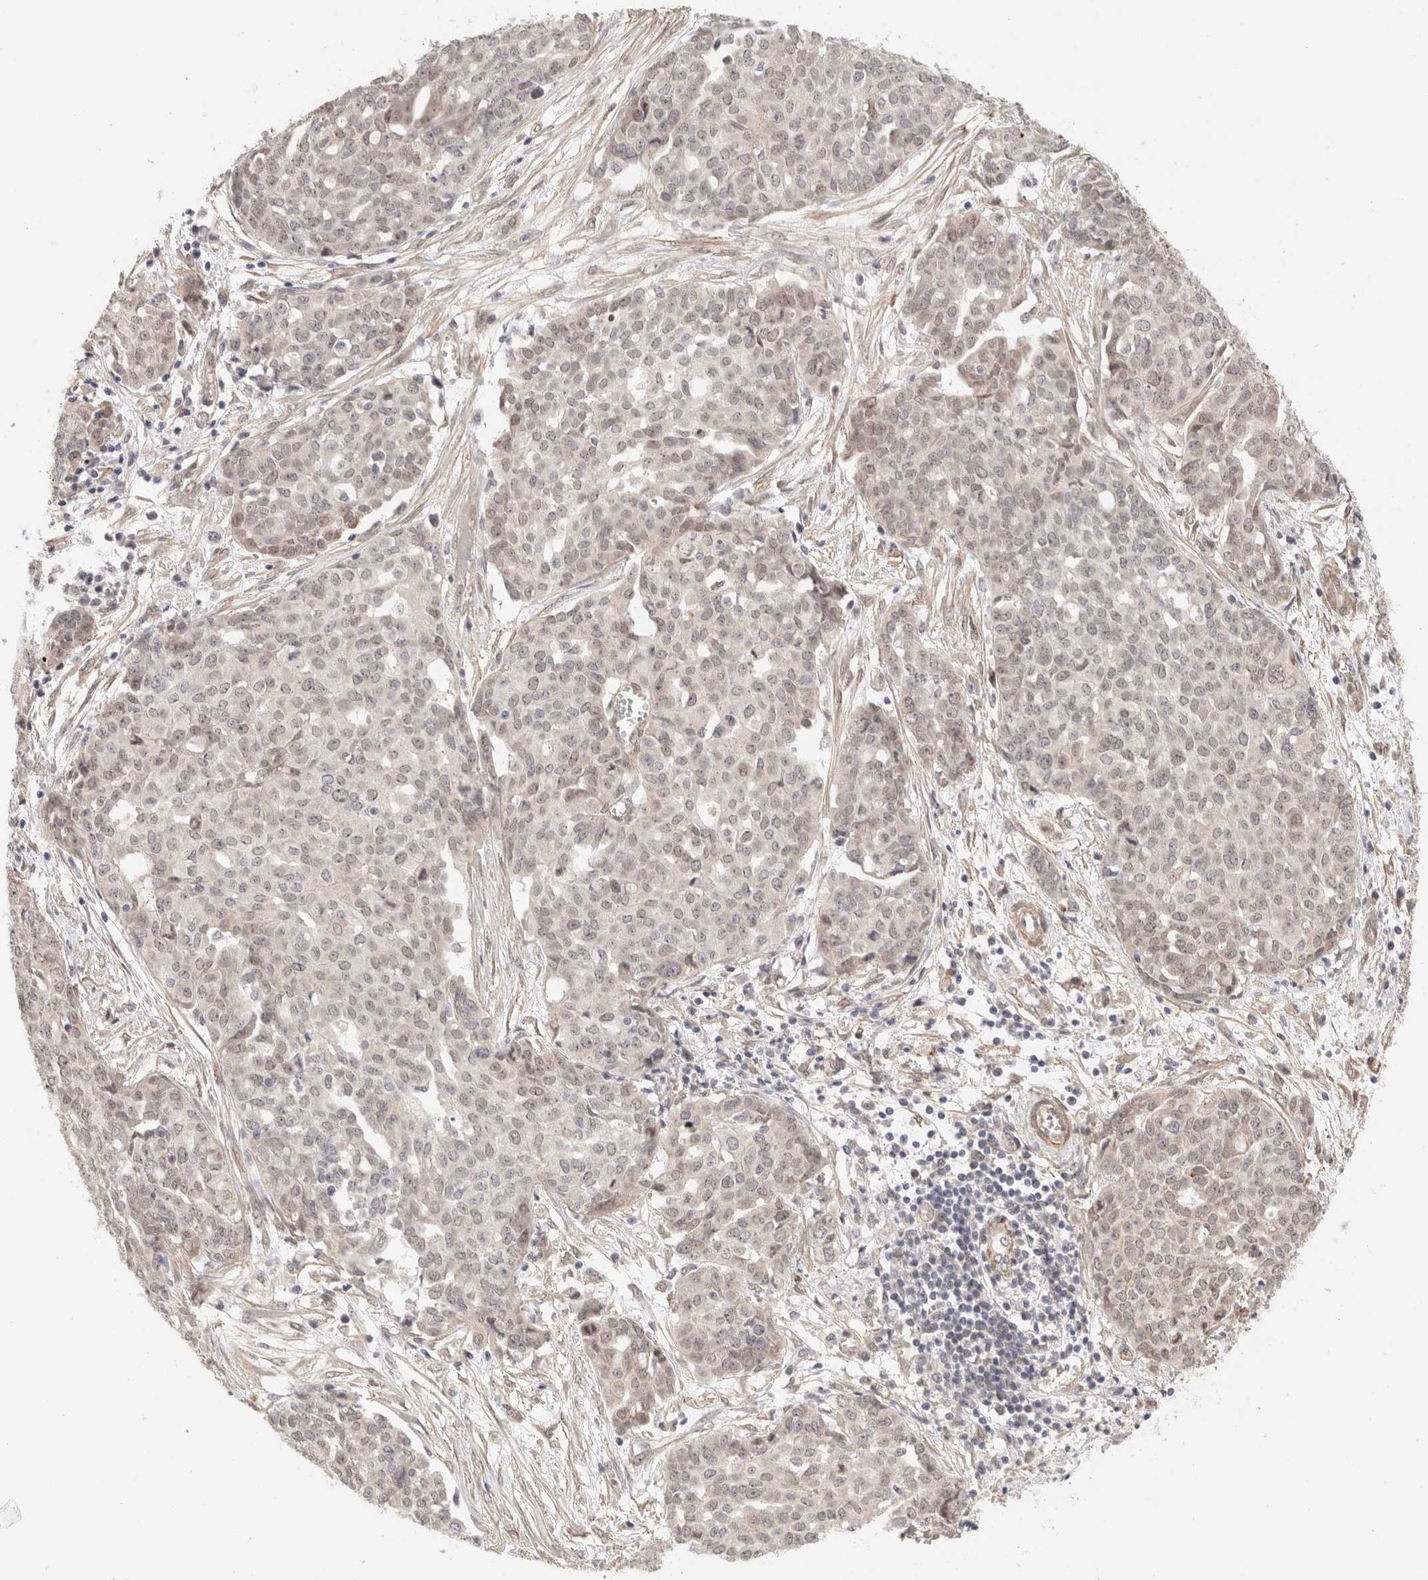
{"staining": {"intensity": "weak", "quantity": "<25%", "location": "nuclear"}, "tissue": "ovarian cancer", "cell_type": "Tumor cells", "image_type": "cancer", "snomed": [{"axis": "morphology", "description": "Cystadenocarcinoma, serous, NOS"}, {"axis": "topography", "description": "Soft tissue"}, {"axis": "topography", "description": "Ovary"}], "caption": "Immunohistochemistry of human serous cystadenocarcinoma (ovarian) displays no staining in tumor cells.", "gene": "BRPF3", "patient": {"sex": "female", "age": 57}}